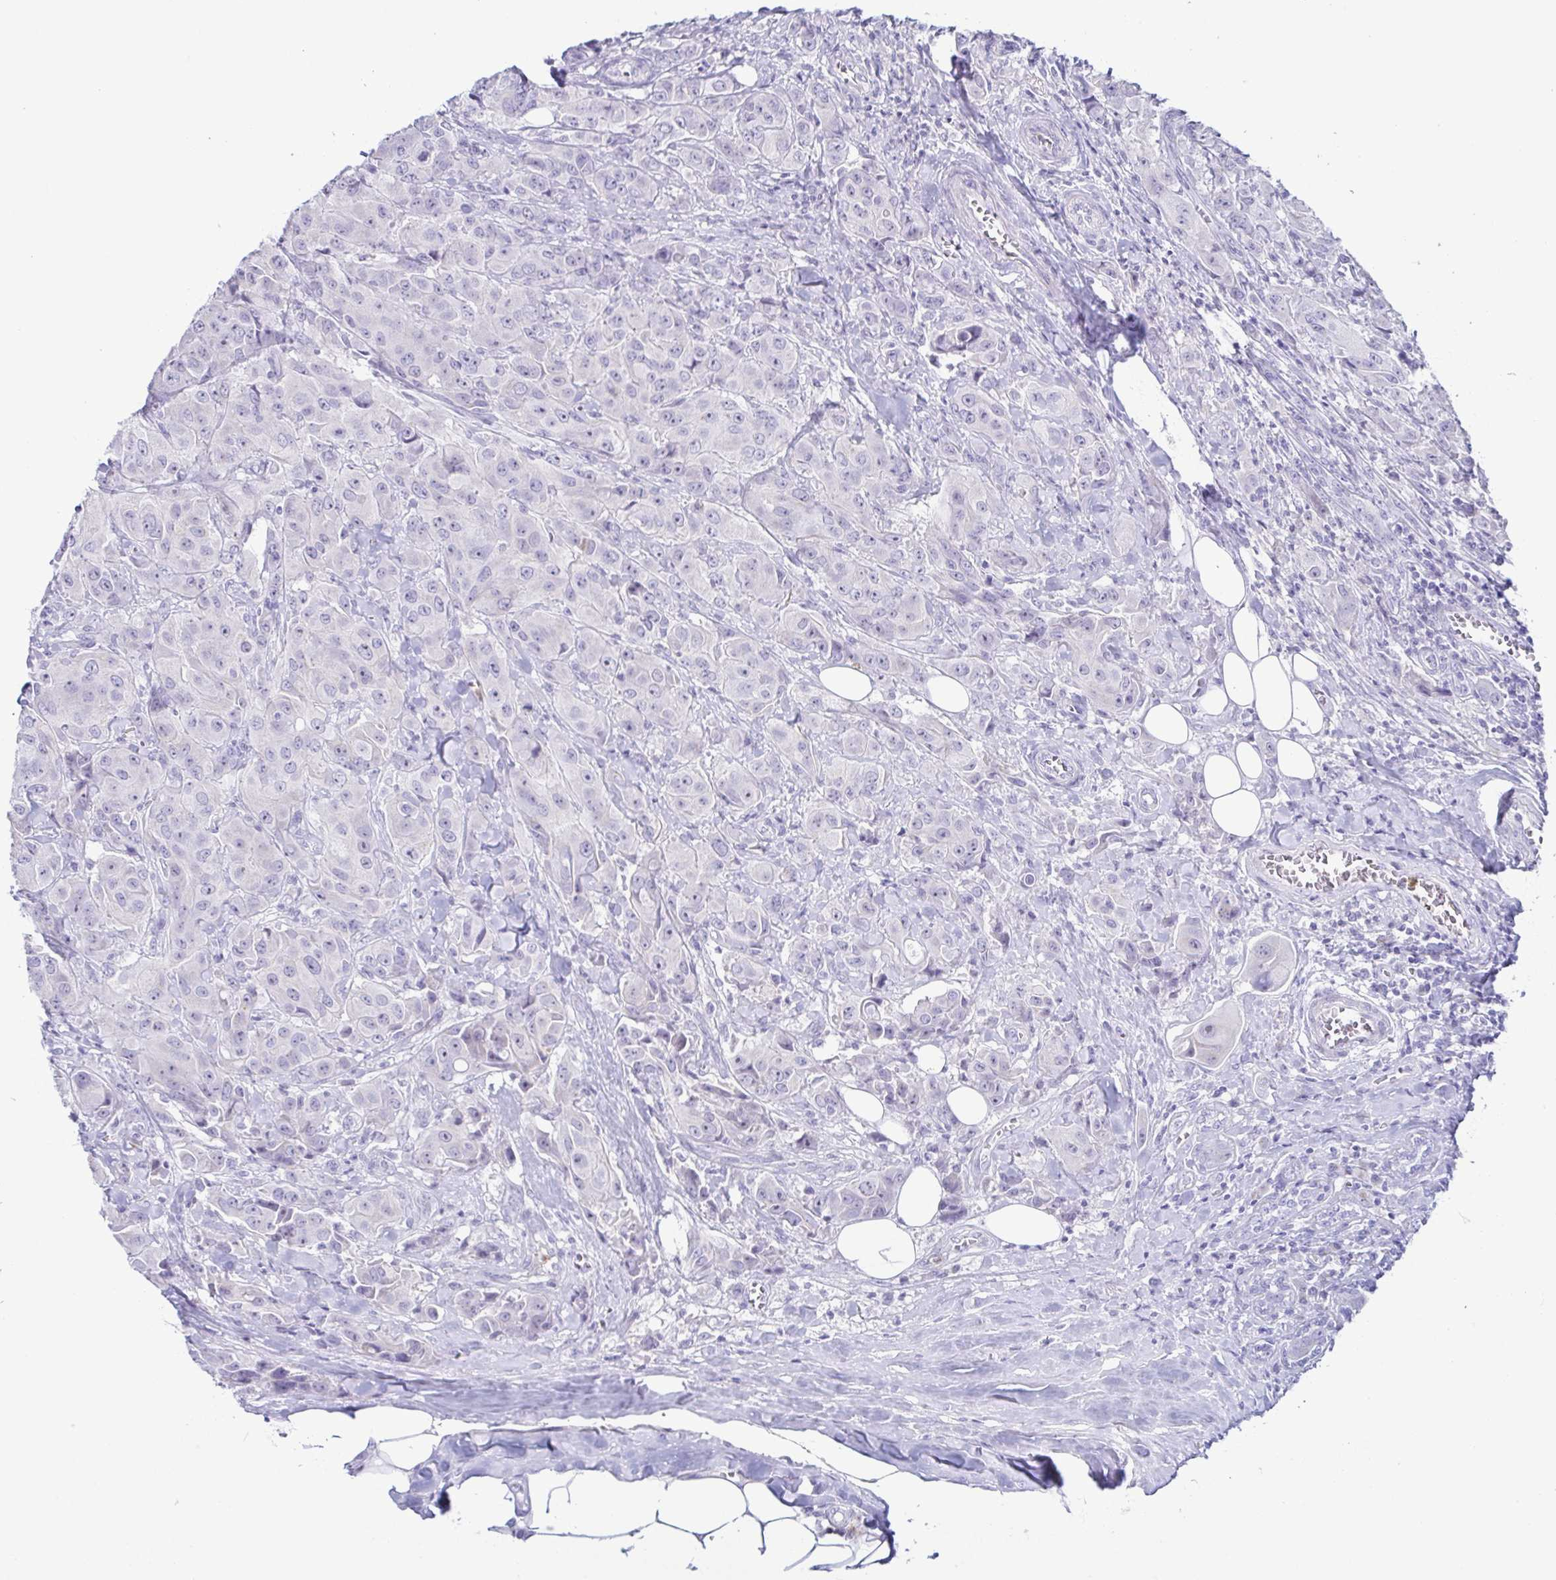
{"staining": {"intensity": "negative", "quantity": "none", "location": "none"}, "tissue": "breast cancer", "cell_type": "Tumor cells", "image_type": "cancer", "snomed": [{"axis": "morphology", "description": "Normal tissue, NOS"}, {"axis": "morphology", "description": "Duct carcinoma"}, {"axis": "topography", "description": "Breast"}], "caption": "A histopathology image of breast cancer (infiltrating ductal carcinoma) stained for a protein shows no brown staining in tumor cells. Nuclei are stained in blue.", "gene": "AZU1", "patient": {"sex": "female", "age": 43}}